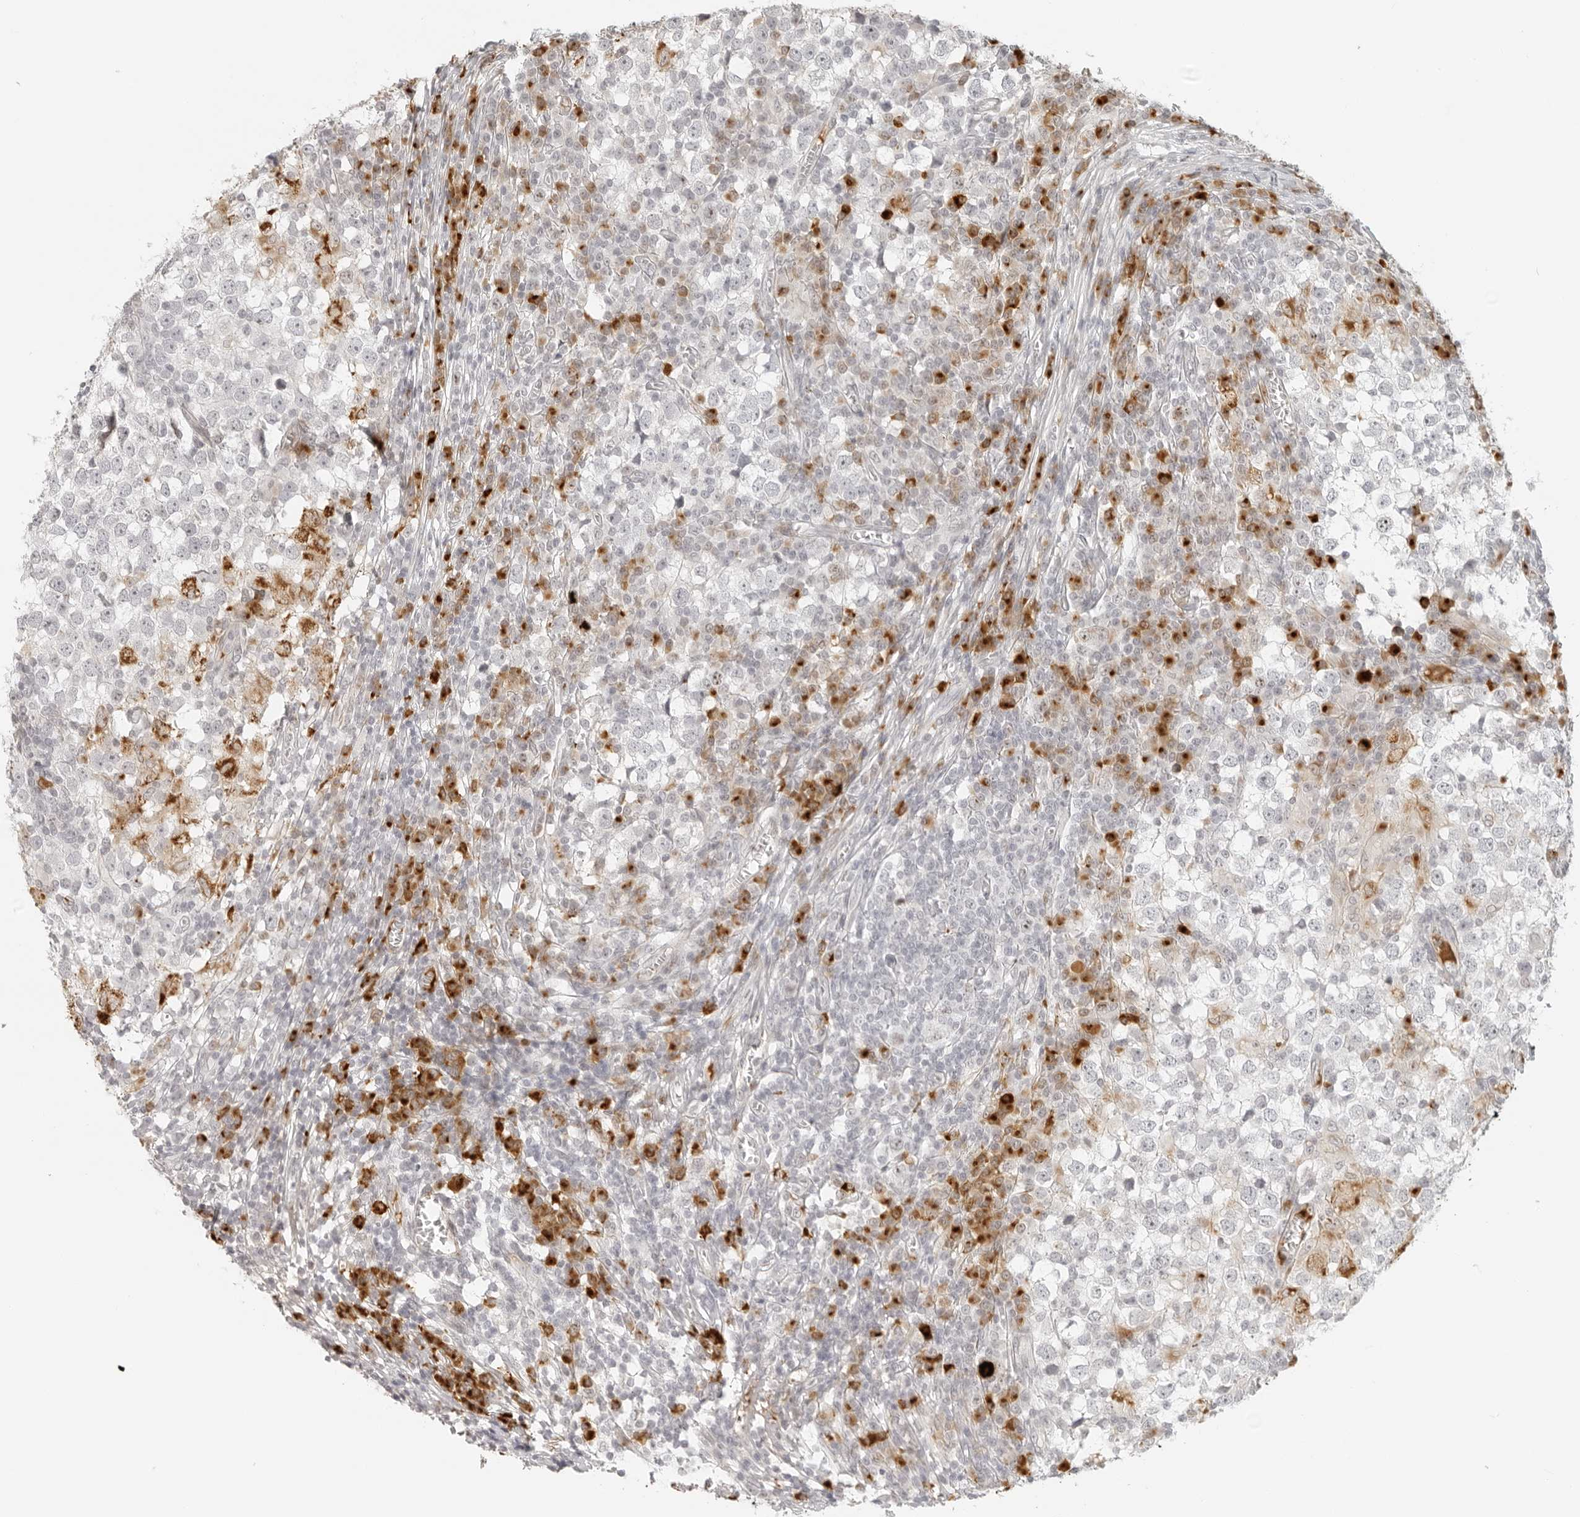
{"staining": {"intensity": "negative", "quantity": "none", "location": "none"}, "tissue": "testis cancer", "cell_type": "Tumor cells", "image_type": "cancer", "snomed": [{"axis": "morphology", "description": "Seminoma, NOS"}, {"axis": "topography", "description": "Testis"}], "caption": "Tumor cells are negative for brown protein staining in seminoma (testis). (IHC, brightfield microscopy, high magnification).", "gene": "ZNF678", "patient": {"sex": "male", "age": 65}}